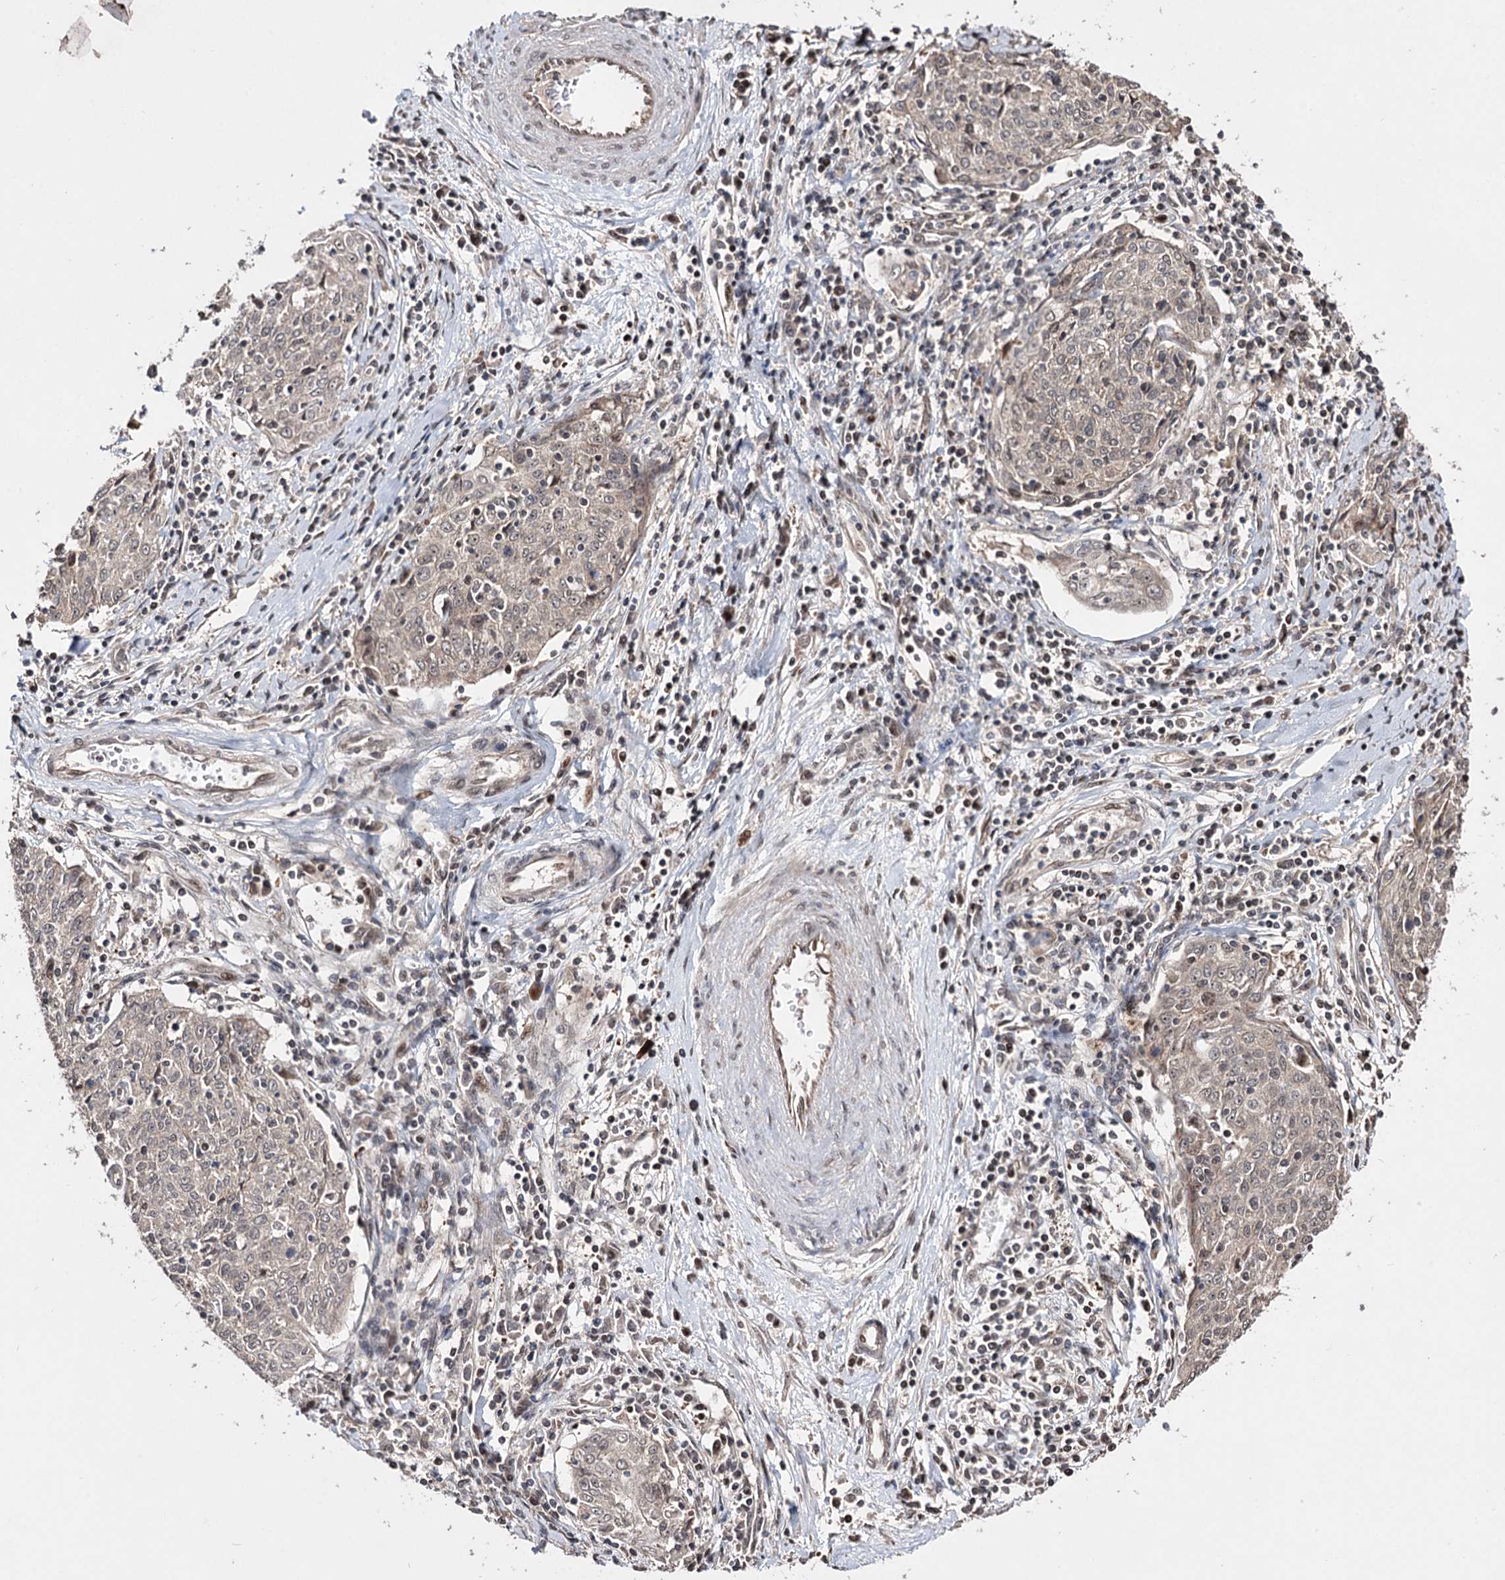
{"staining": {"intensity": "weak", "quantity": "25%-75%", "location": "cytoplasmic/membranous"}, "tissue": "cervical cancer", "cell_type": "Tumor cells", "image_type": "cancer", "snomed": [{"axis": "morphology", "description": "Squamous cell carcinoma, NOS"}, {"axis": "topography", "description": "Cervix"}], "caption": "Protein staining of cervical squamous cell carcinoma tissue demonstrates weak cytoplasmic/membranous expression in approximately 25%-75% of tumor cells.", "gene": "CPNE8", "patient": {"sex": "female", "age": 48}}